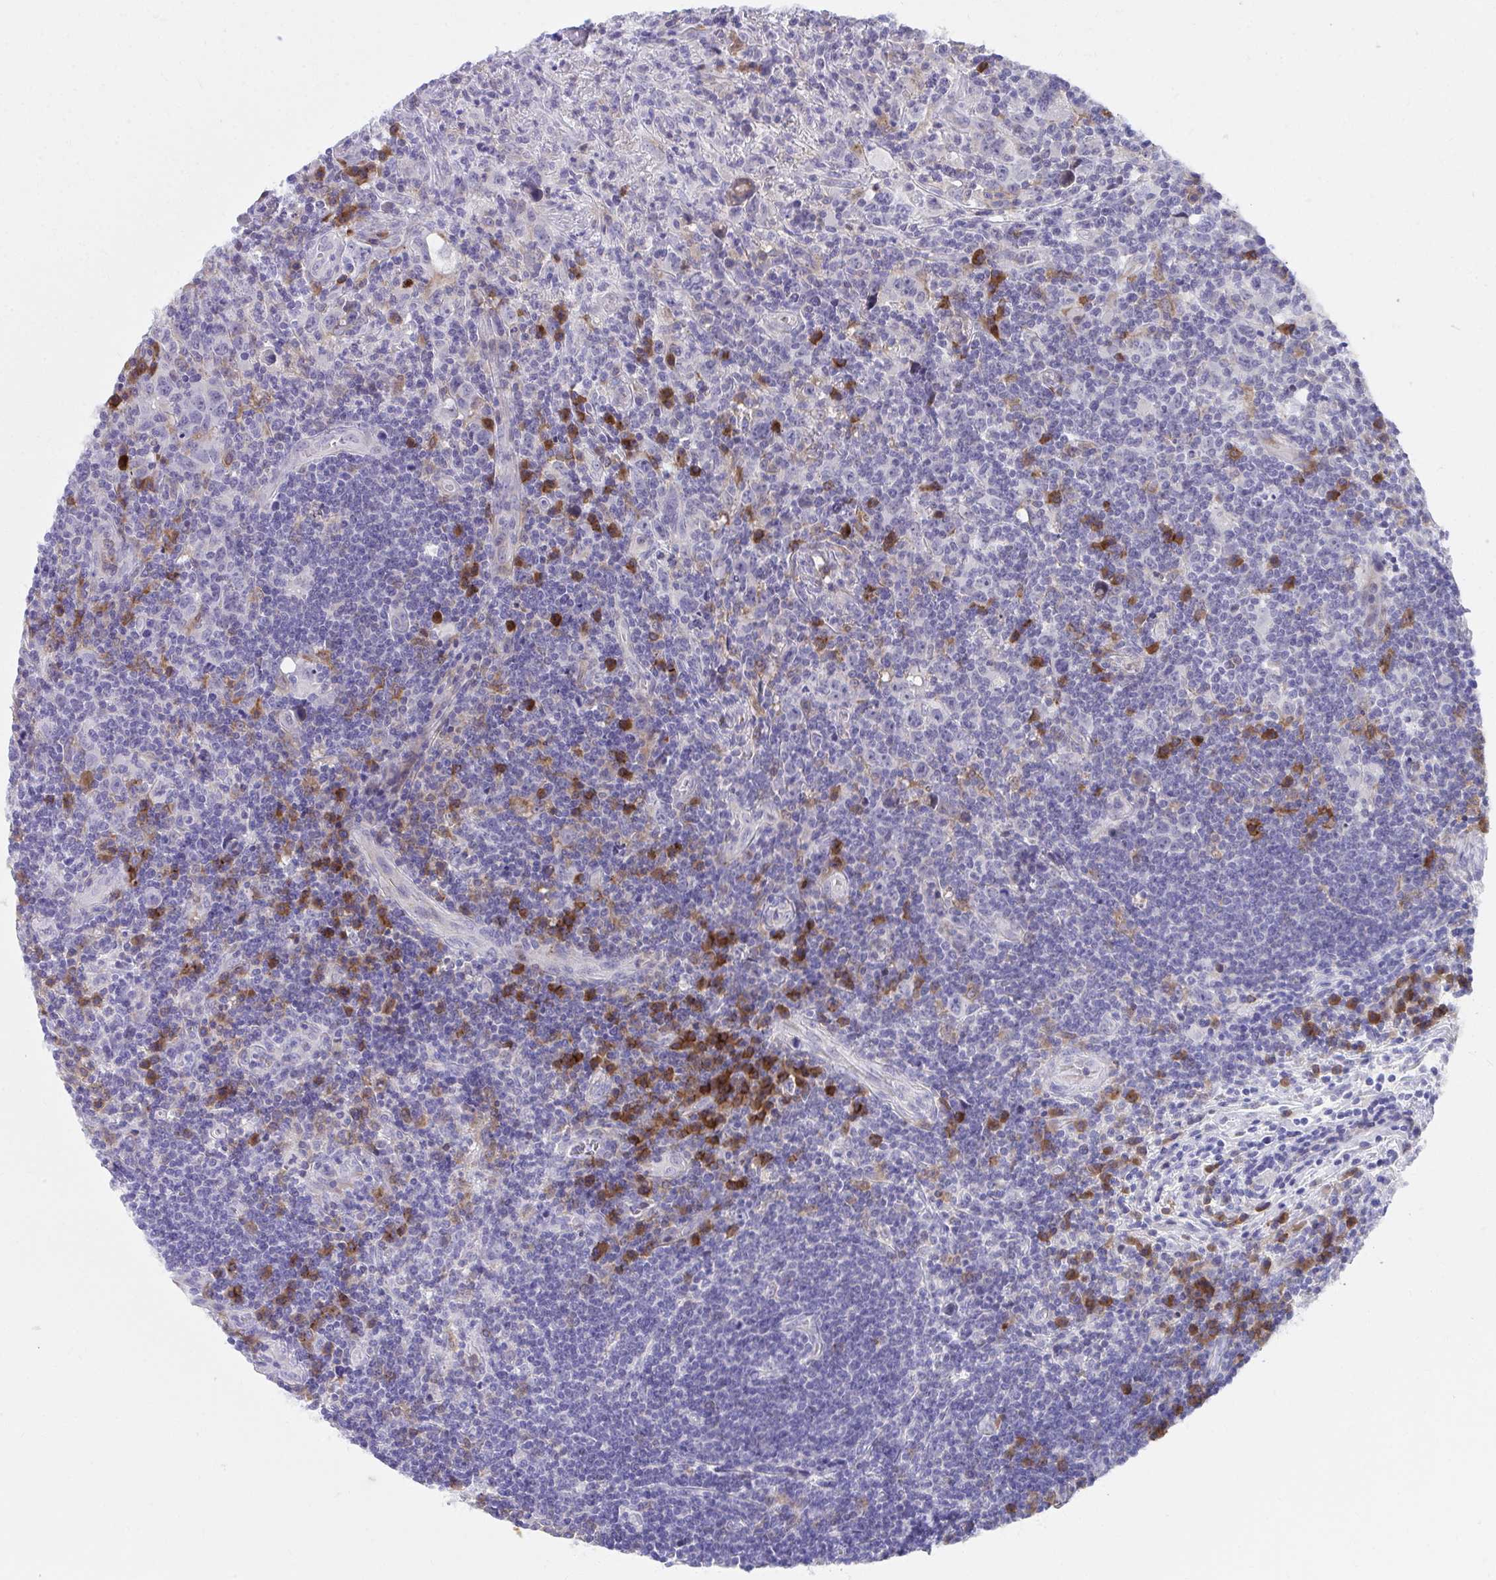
{"staining": {"intensity": "negative", "quantity": "none", "location": "none"}, "tissue": "lymphoma", "cell_type": "Tumor cells", "image_type": "cancer", "snomed": [{"axis": "morphology", "description": "Hodgkin's disease, NOS"}, {"axis": "topography", "description": "Lymph node"}], "caption": "Immunohistochemical staining of Hodgkin's disease demonstrates no significant expression in tumor cells.", "gene": "SLAMF7", "patient": {"sex": "female", "age": 18}}